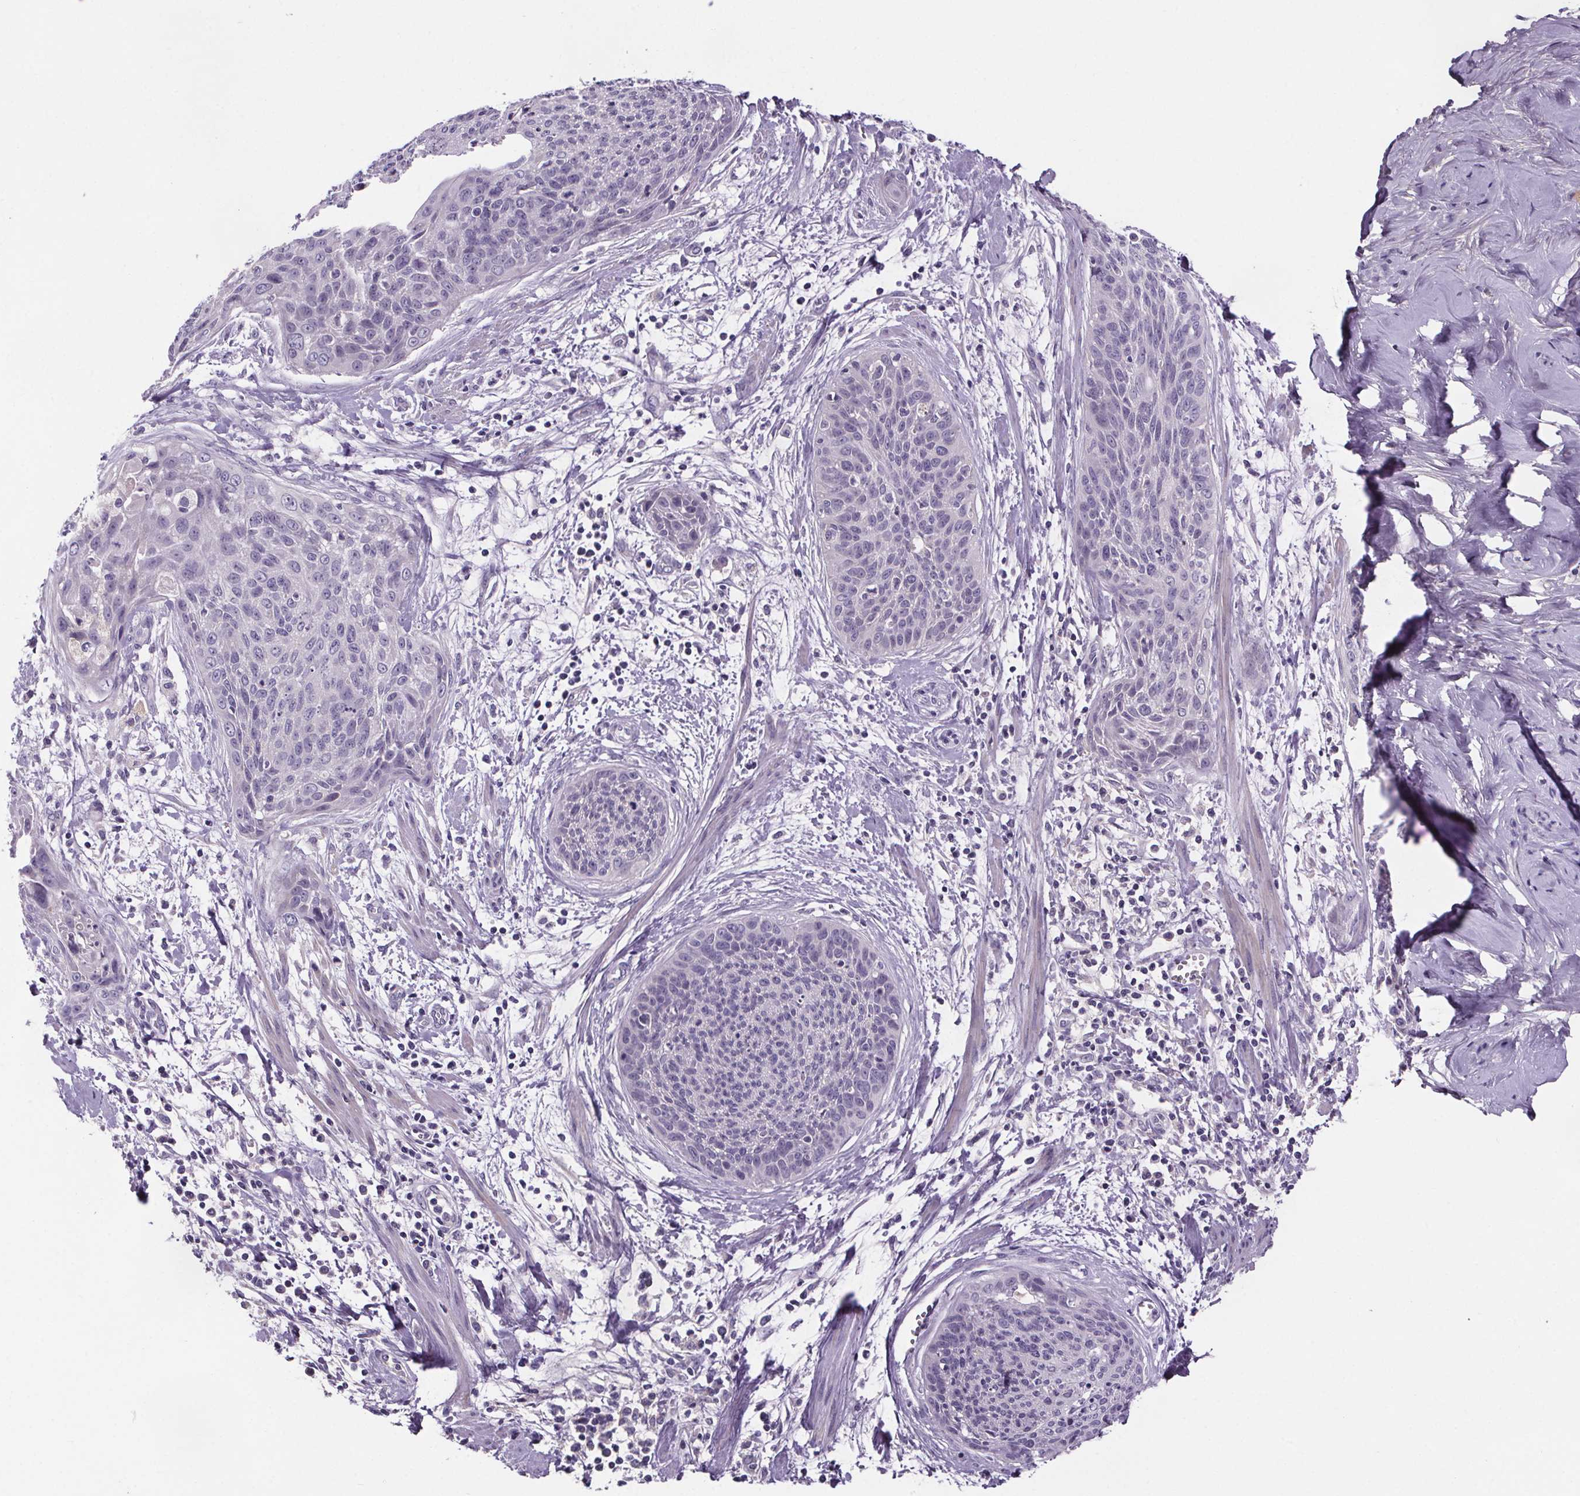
{"staining": {"intensity": "negative", "quantity": "none", "location": "none"}, "tissue": "cervical cancer", "cell_type": "Tumor cells", "image_type": "cancer", "snomed": [{"axis": "morphology", "description": "Squamous cell carcinoma, NOS"}, {"axis": "topography", "description": "Cervix"}], "caption": "This is an immunohistochemistry micrograph of human cervical cancer (squamous cell carcinoma). There is no expression in tumor cells.", "gene": "CUBN", "patient": {"sex": "female", "age": 55}}